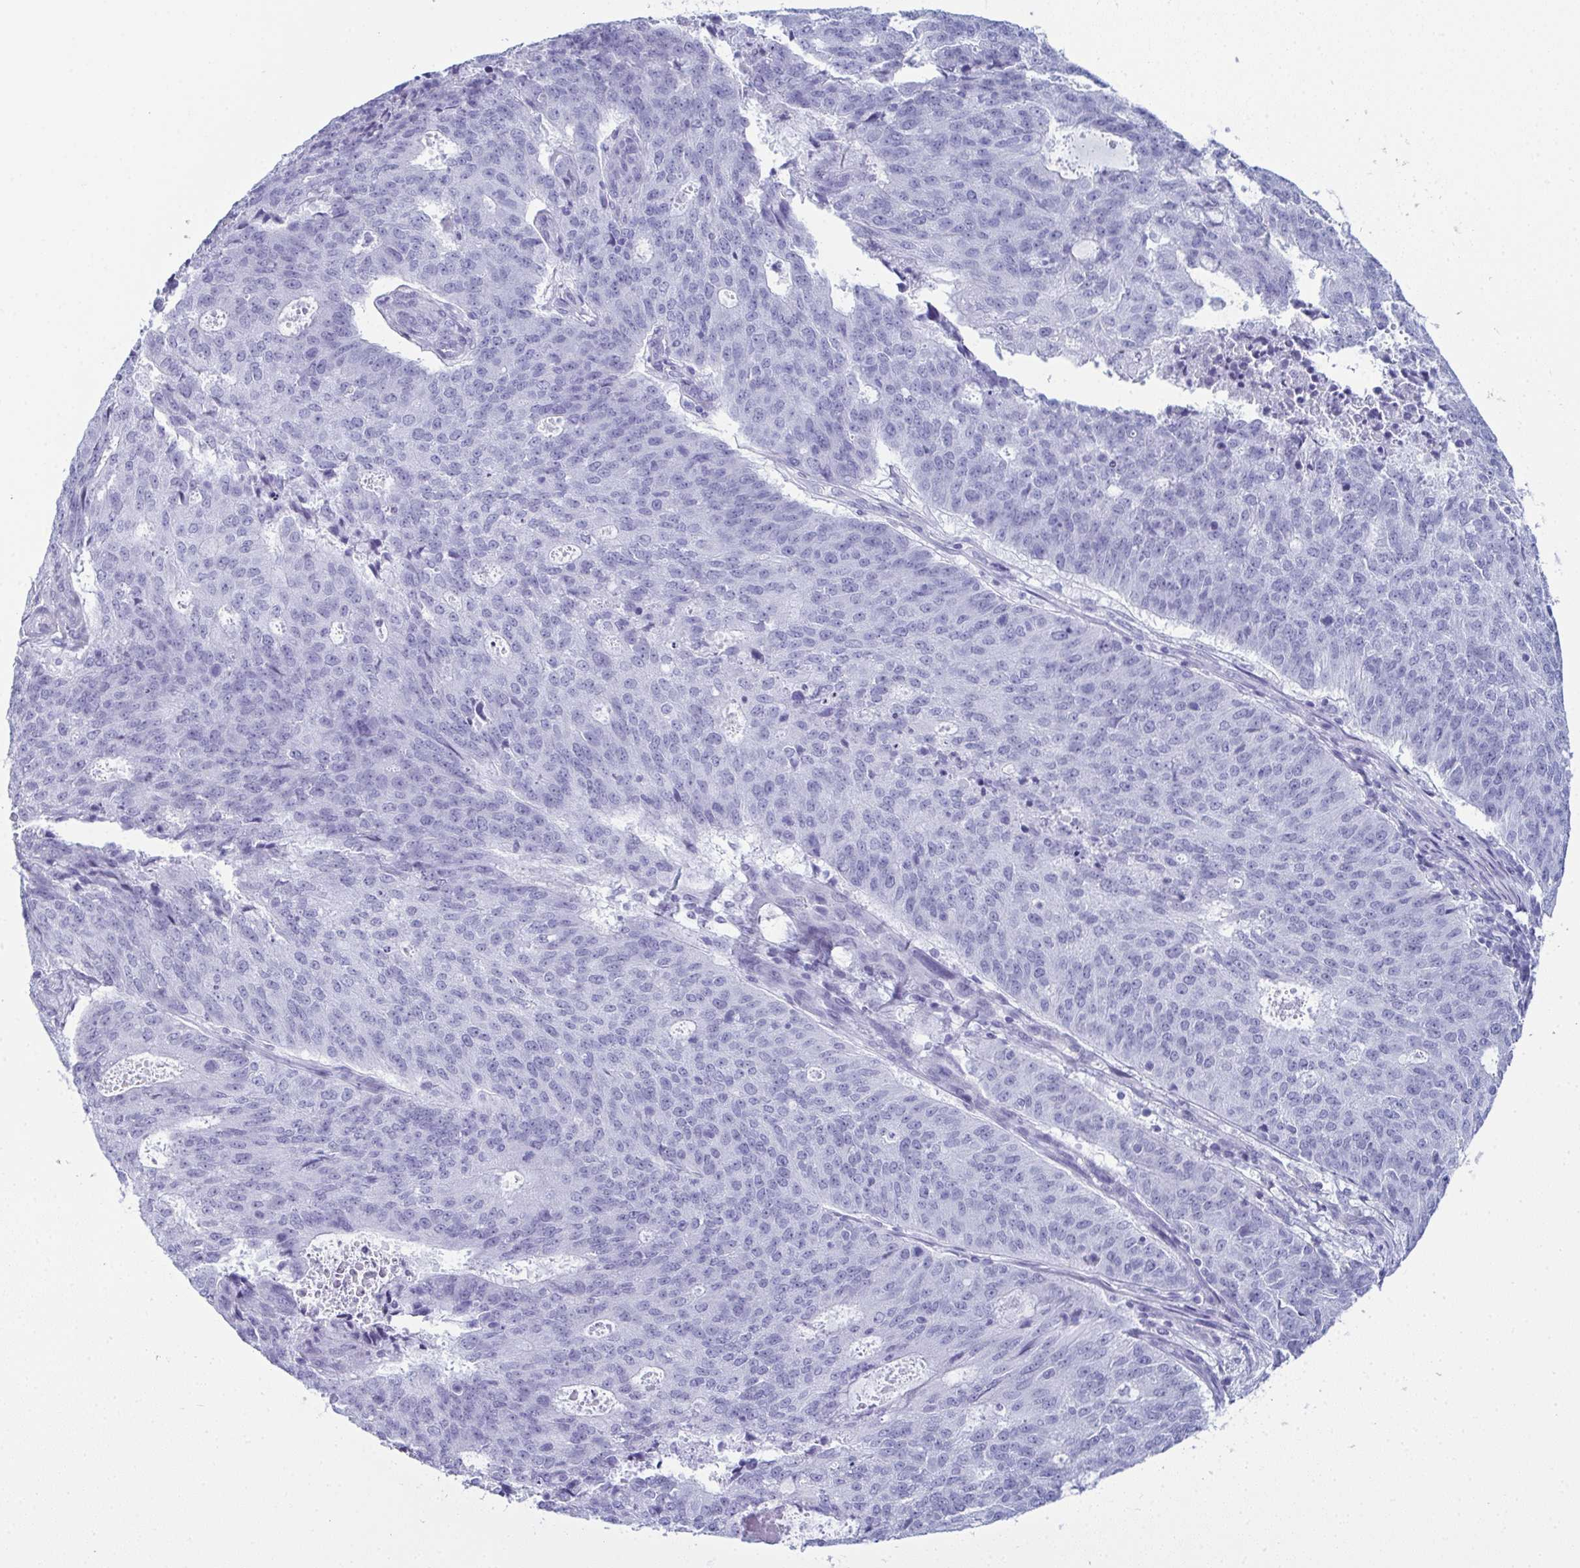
{"staining": {"intensity": "negative", "quantity": "none", "location": "none"}, "tissue": "endometrial cancer", "cell_type": "Tumor cells", "image_type": "cancer", "snomed": [{"axis": "morphology", "description": "Adenocarcinoma, NOS"}, {"axis": "topography", "description": "Endometrium"}], "caption": "Endometrial cancer was stained to show a protein in brown. There is no significant positivity in tumor cells. (Stains: DAB IHC with hematoxylin counter stain, Microscopy: brightfield microscopy at high magnification).", "gene": "CDA", "patient": {"sex": "female", "age": 82}}